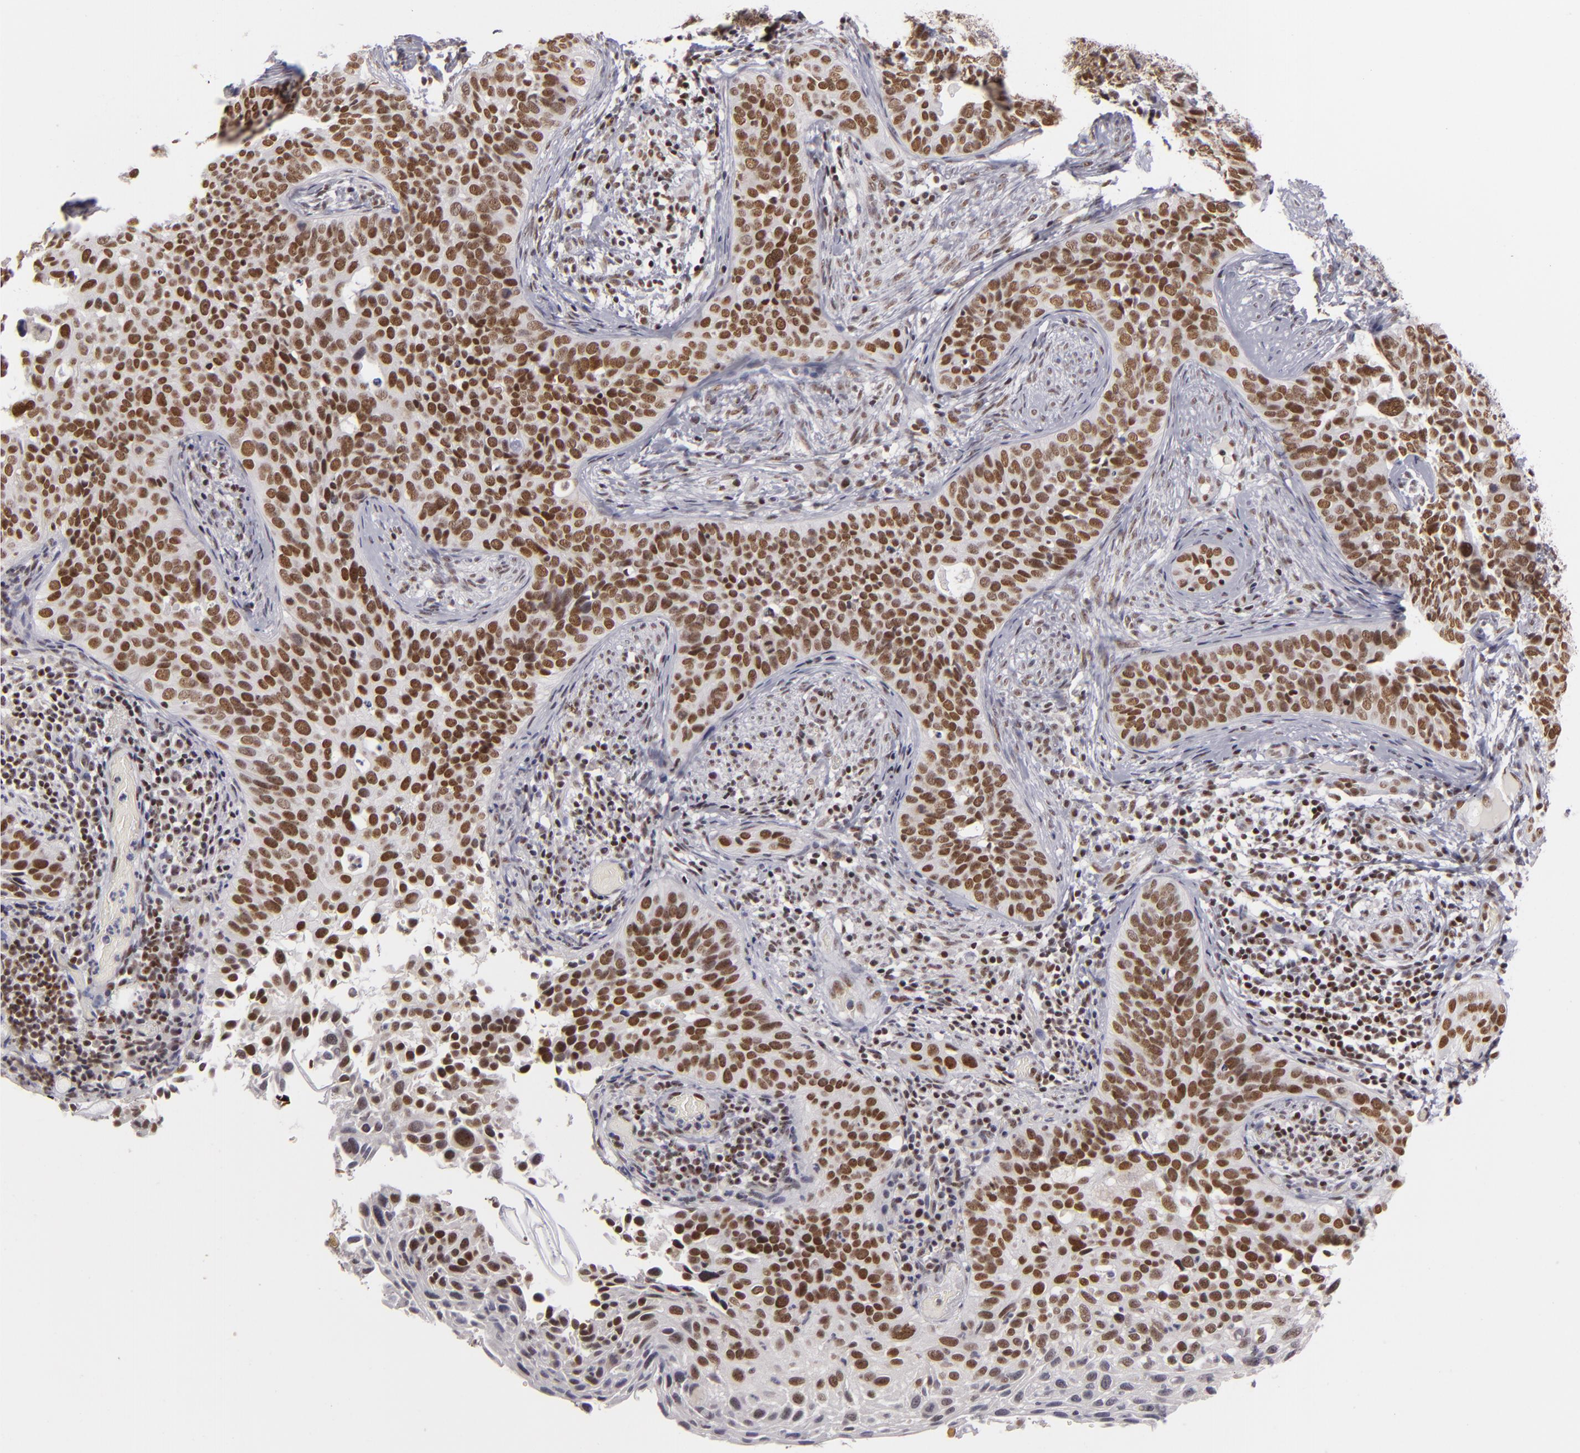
{"staining": {"intensity": "strong", "quantity": ">75%", "location": "nuclear"}, "tissue": "cervical cancer", "cell_type": "Tumor cells", "image_type": "cancer", "snomed": [{"axis": "morphology", "description": "Squamous cell carcinoma, NOS"}, {"axis": "topography", "description": "Cervix"}], "caption": "Immunohistochemistry of human squamous cell carcinoma (cervical) exhibits high levels of strong nuclear positivity in approximately >75% of tumor cells.", "gene": "DAXX", "patient": {"sex": "female", "age": 31}}